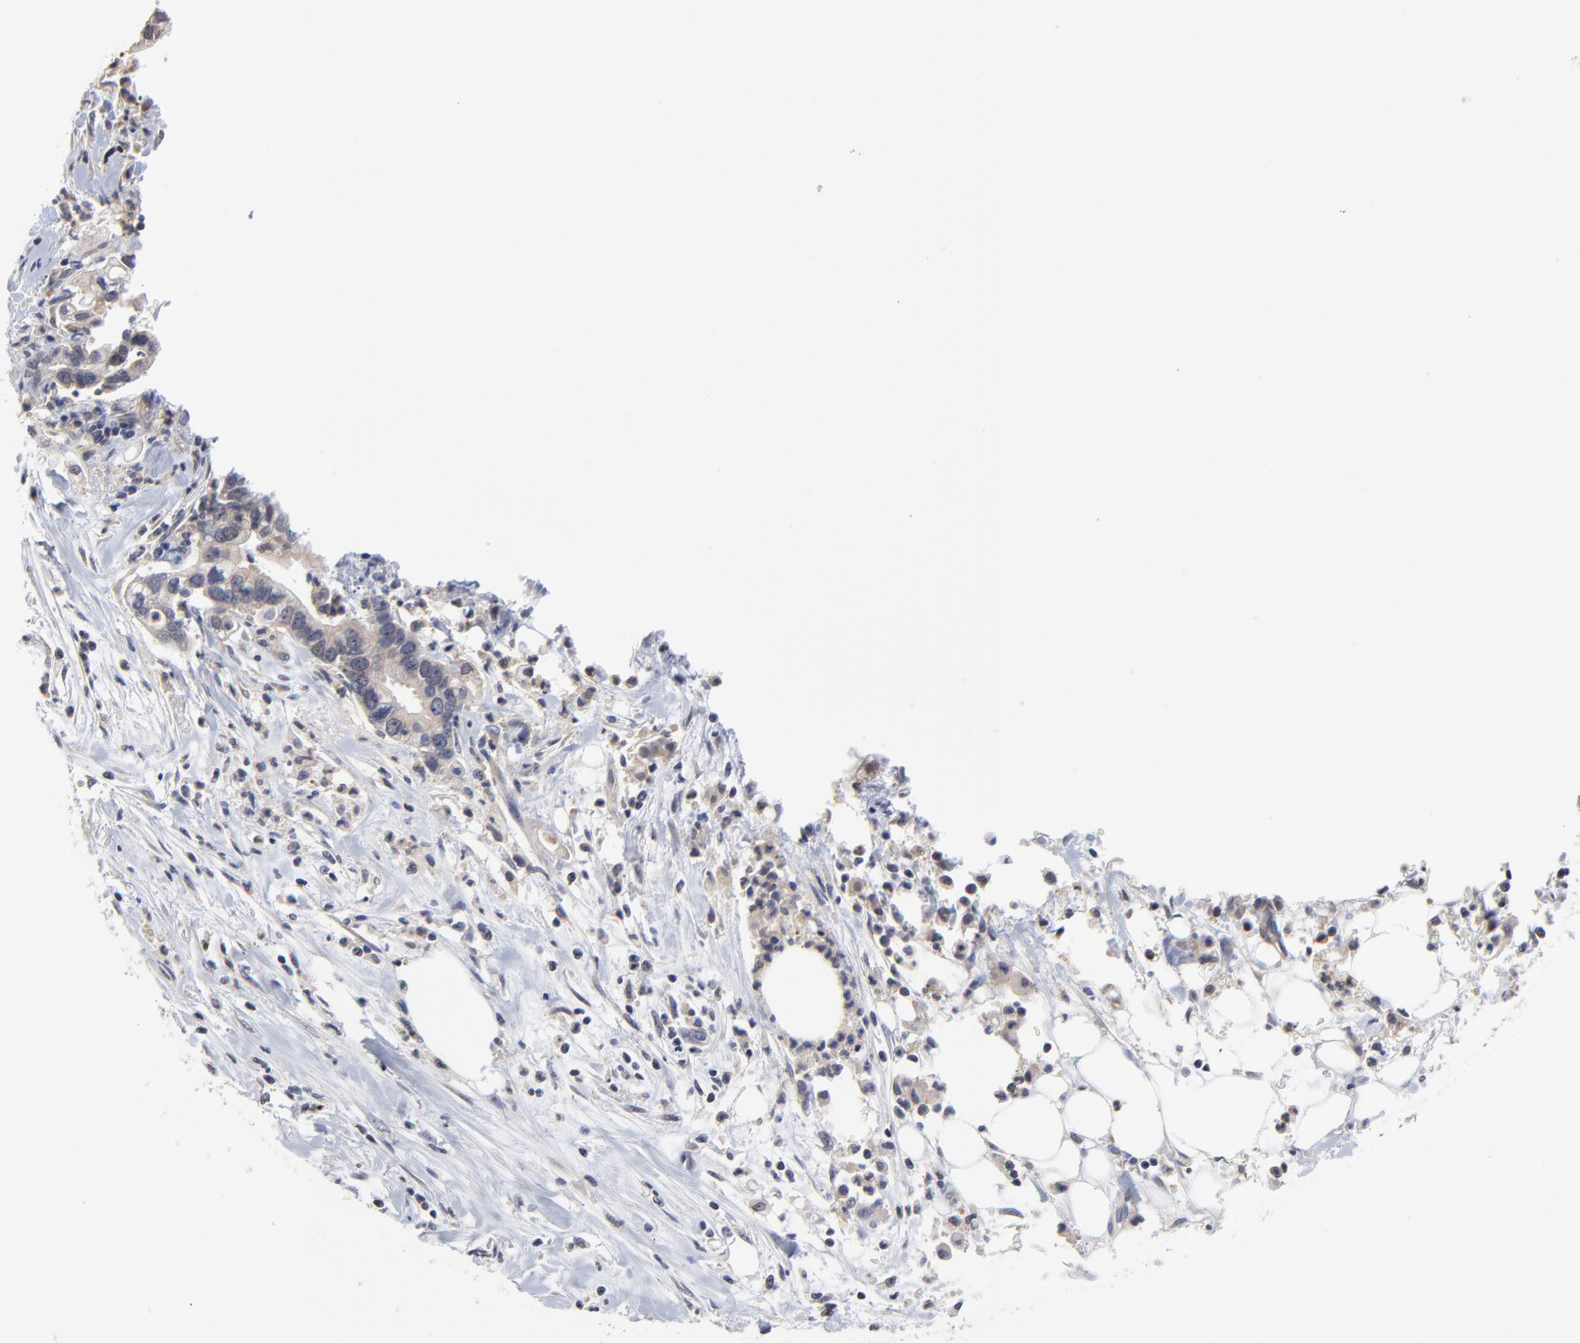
{"staining": {"intensity": "weak", "quantity": ">75%", "location": "cytoplasmic/membranous"}, "tissue": "pancreatic cancer", "cell_type": "Tumor cells", "image_type": "cancer", "snomed": [{"axis": "morphology", "description": "Adenocarcinoma, NOS"}, {"axis": "topography", "description": "Pancreas"}], "caption": "This histopathology image shows IHC staining of human pancreatic cancer, with low weak cytoplasmic/membranous staining in about >75% of tumor cells.", "gene": "ZNF157", "patient": {"sex": "male", "age": 70}}